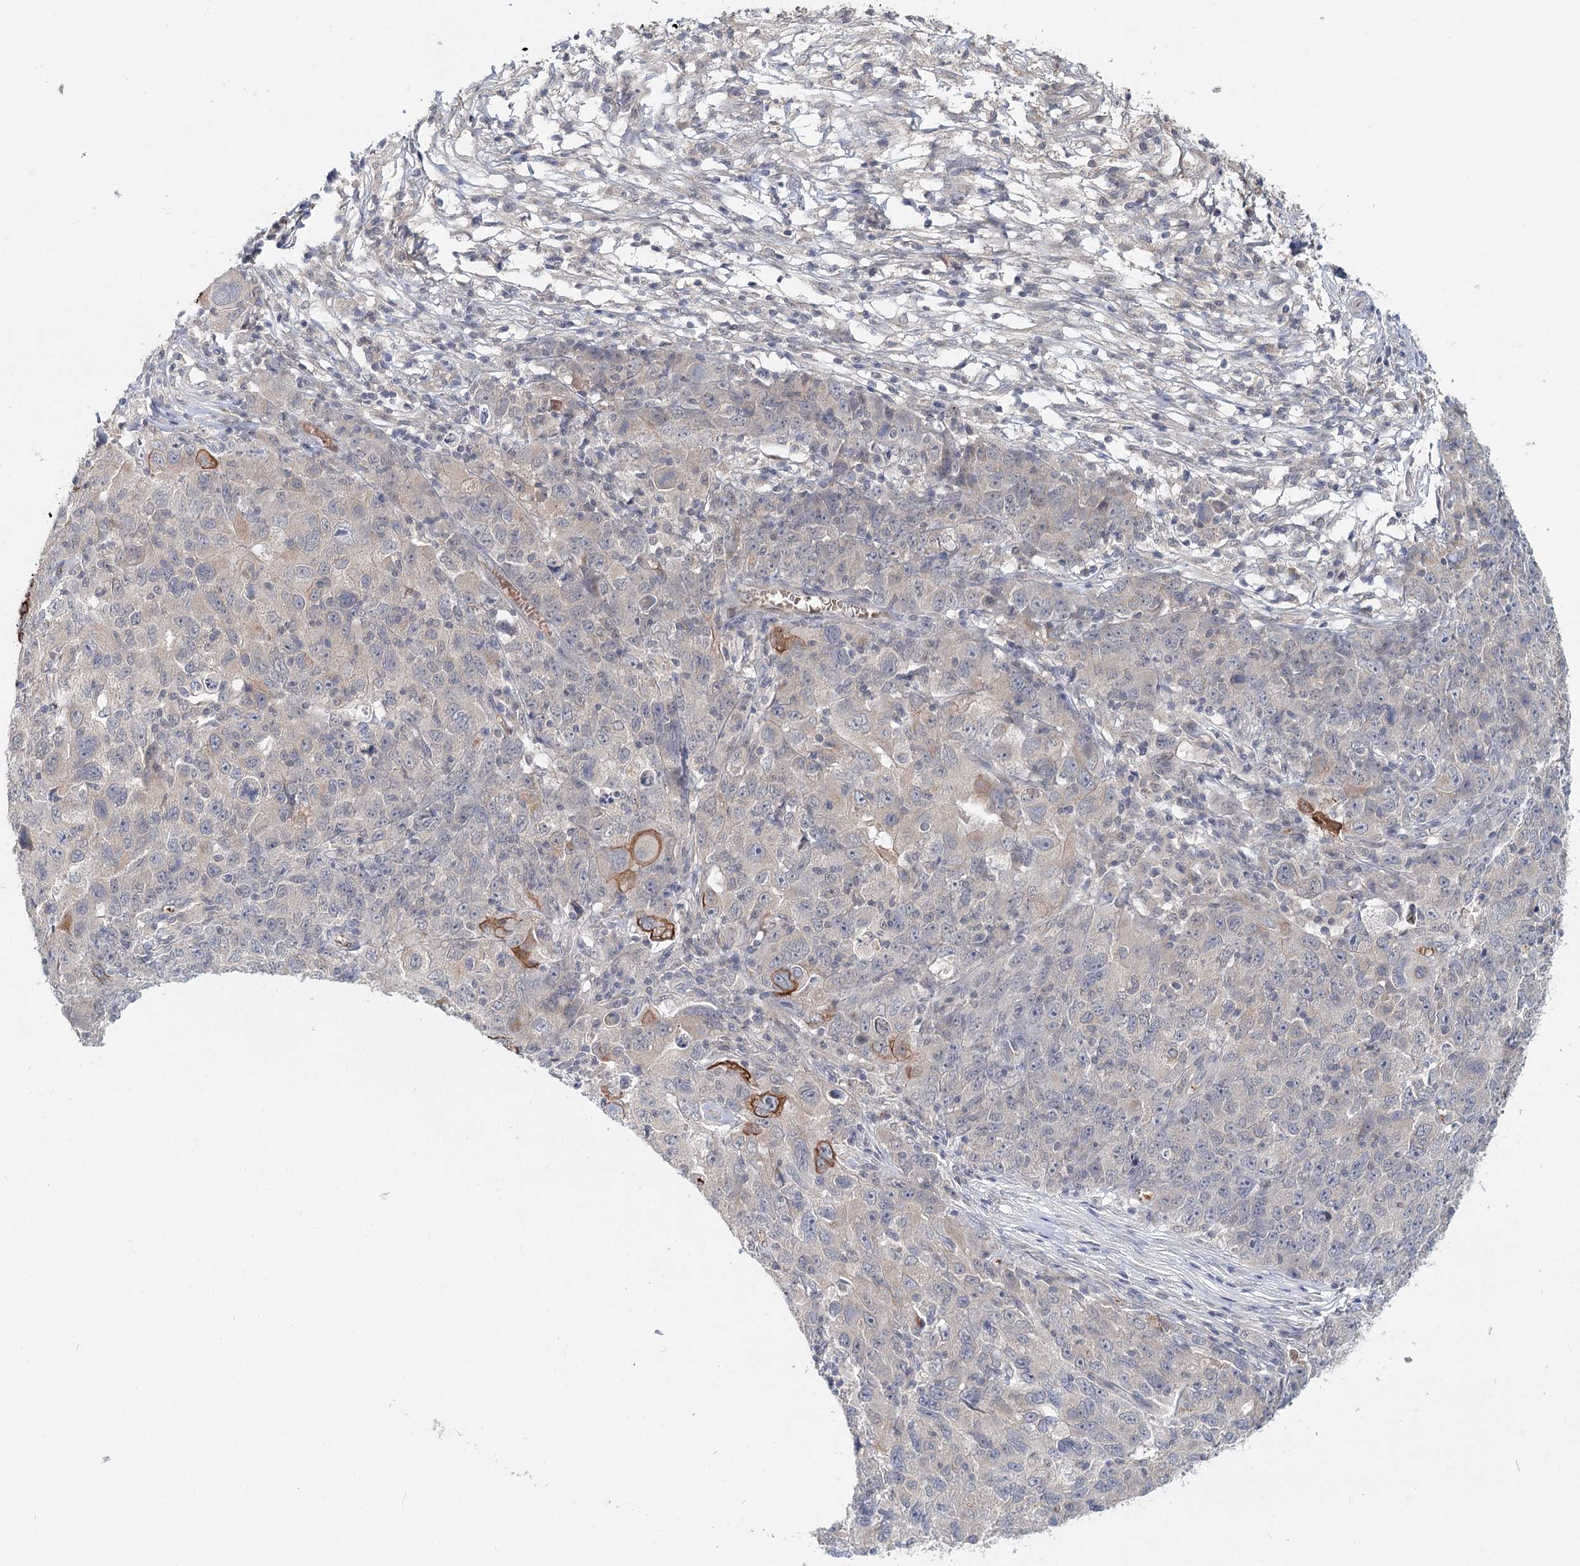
{"staining": {"intensity": "moderate", "quantity": "<25%", "location": "cytoplasmic/membranous"}, "tissue": "ovarian cancer", "cell_type": "Tumor cells", "image_type": "cancer", "snomed": [{"axis": "morphology", "description": "Carcinoma, endometroid"}, {"axis": "topography", "description": "Ovary"}], "caption": "IHC staining of ovarian cancer, which reveals low levels of moderate cytoplasmic/membranous staining in approximately <25% of tumor cells indicating moderate cytoplasmic/membranous protein expression. The staining was performed using DAB (3,3'-diaminobenzidine) (brown) for protein detection and nuclei were counterstained in hematoxylin (blue).", "gene": "FBXO7", "patient": {"sex": "female", "age": 42}}